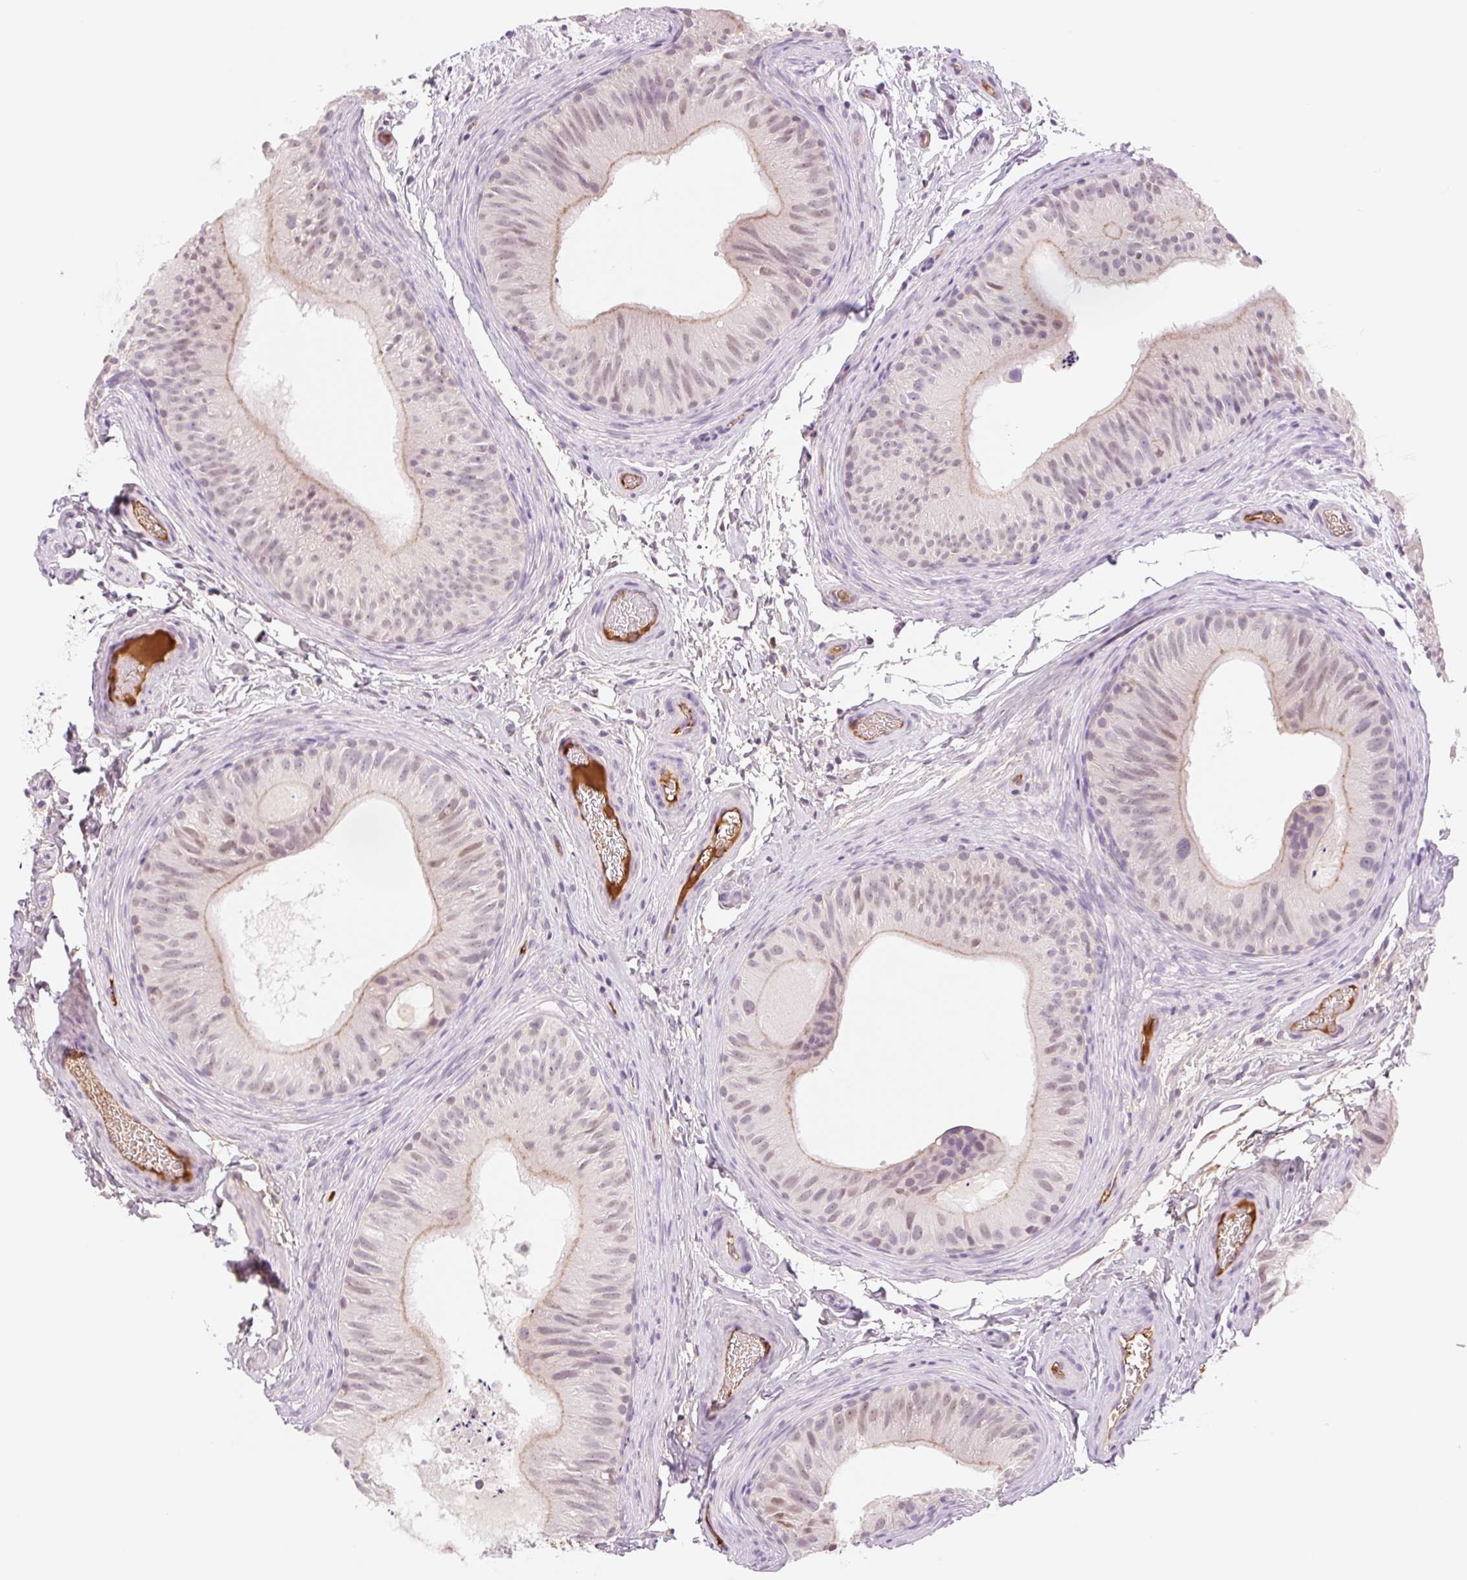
{"staining": {"intensity": "weak", "quantity": ">75%", "location": "nuclear"}, "tissue": "epididymis", "cell_type": "Glandular cells", "image_type": "normal", "snomed": [{"axis": "morphology", "description": "Normal tissue, NOS"}, {"axis": "topography", "description": "Epididymis"}], "caption": "Immunohistochemical staining of normal epididymis exhibits >75% levels of weak nuclear protein expression in approximately >75% of glandular cells. The staining was performed using DAB, with brown indicating positive protein expression. Nuclei are stained blue with hematoxylin.", "gene": "HEBP1", "patient": {"sex": "male", "age": 24}}